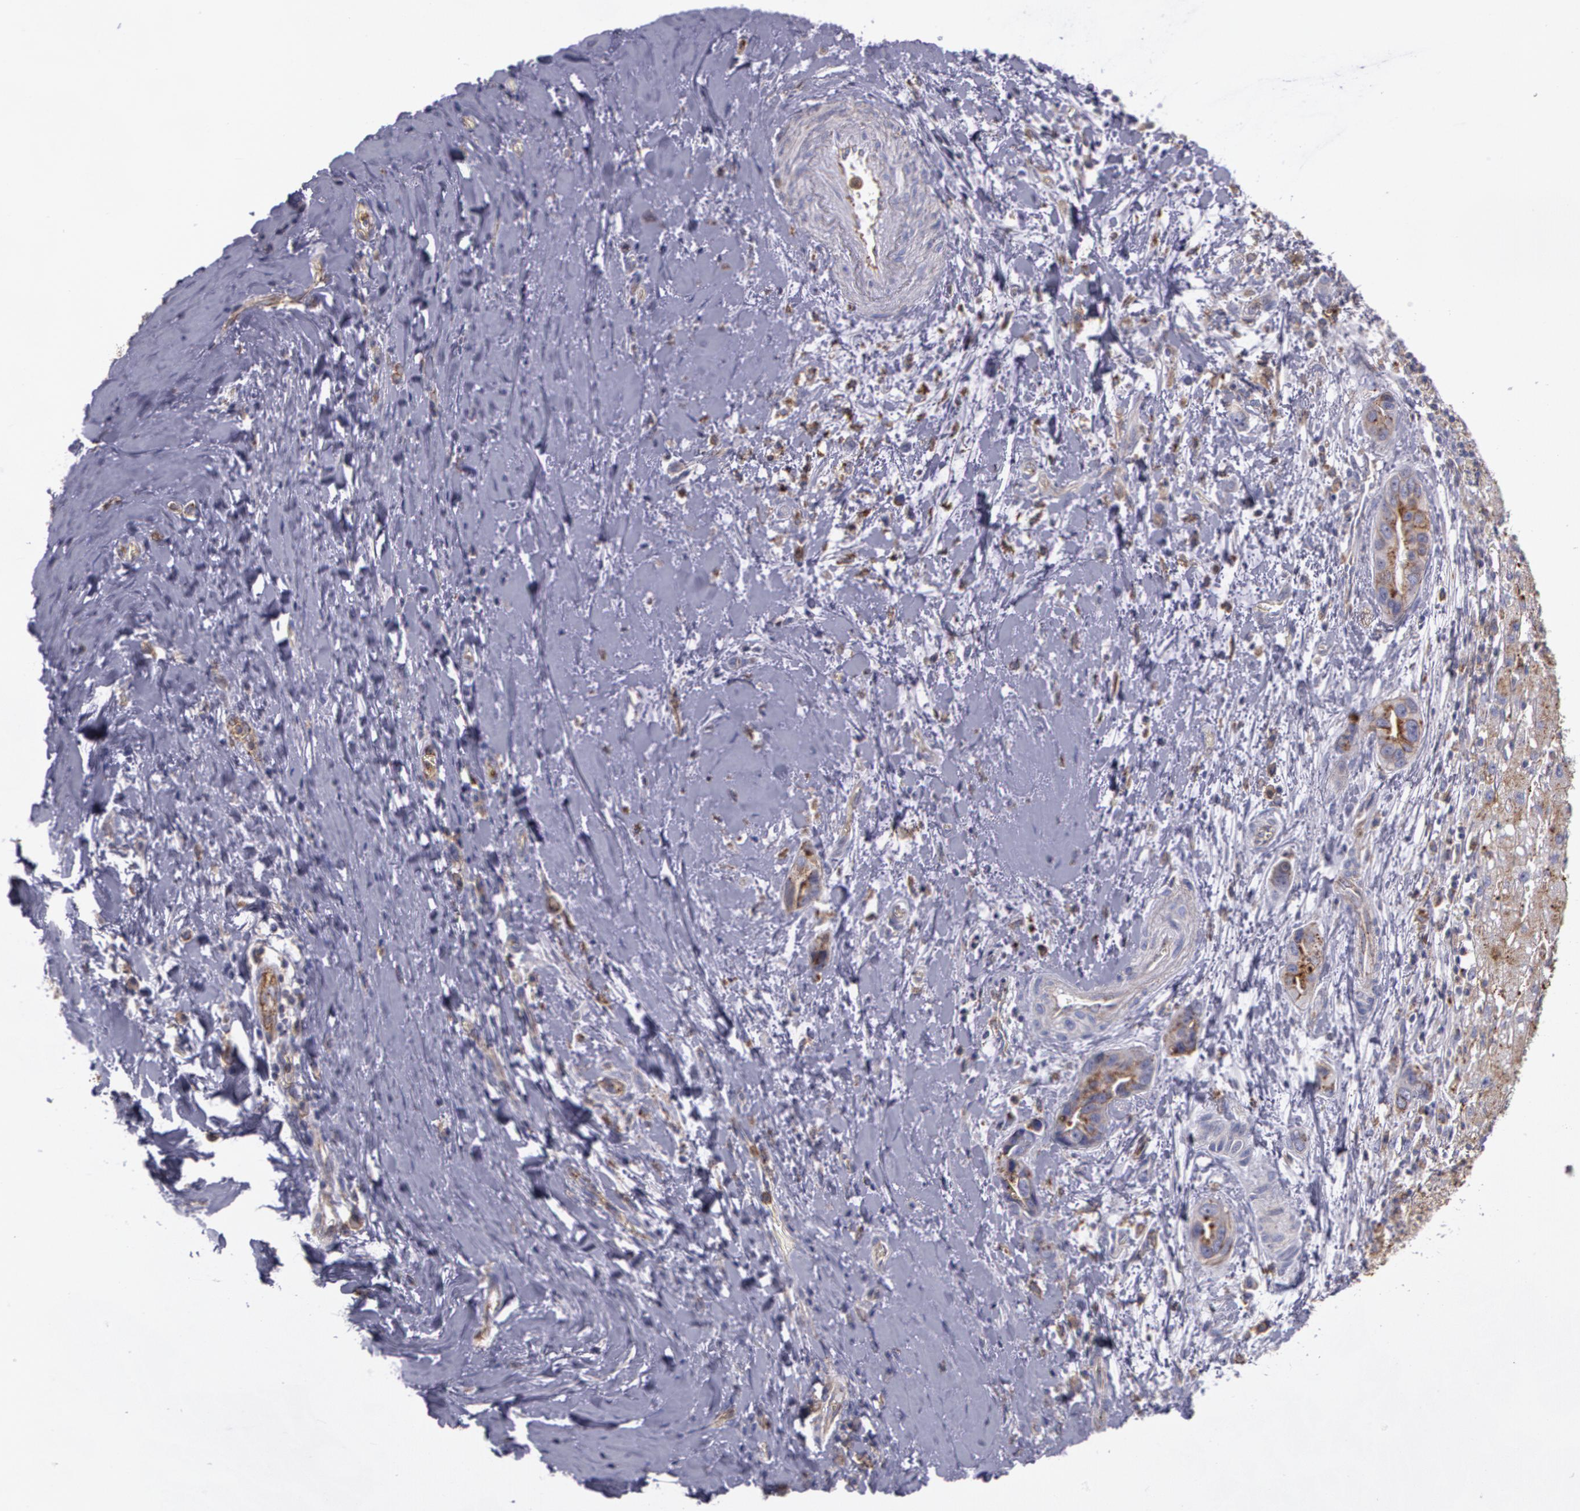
{"staining": {"intensity": "moderate", "quantity": ">75%", "location": "cytoplasmic/membranous"}, "tissue": "liver cancer", "cell_type": "Tumor cells", "image_type": "cancer", "snomed": [{"axis": "morphology", "description": "Cholangiocarcinoma"}, {"axis": "topography", "description": "Liver"}], "caption": "DAB immunohistochemical staining of human liver cholangiocarcinoma displays moderate cytoplasmic/membranous protein positivity in about >75% of tumor cells. (DAB (3,3'-diaminobenzidine) IHC with brightfield microscopy, high magnification).", "gene": "FLOT2", "patient": {"sex": "female", "age": 65}}